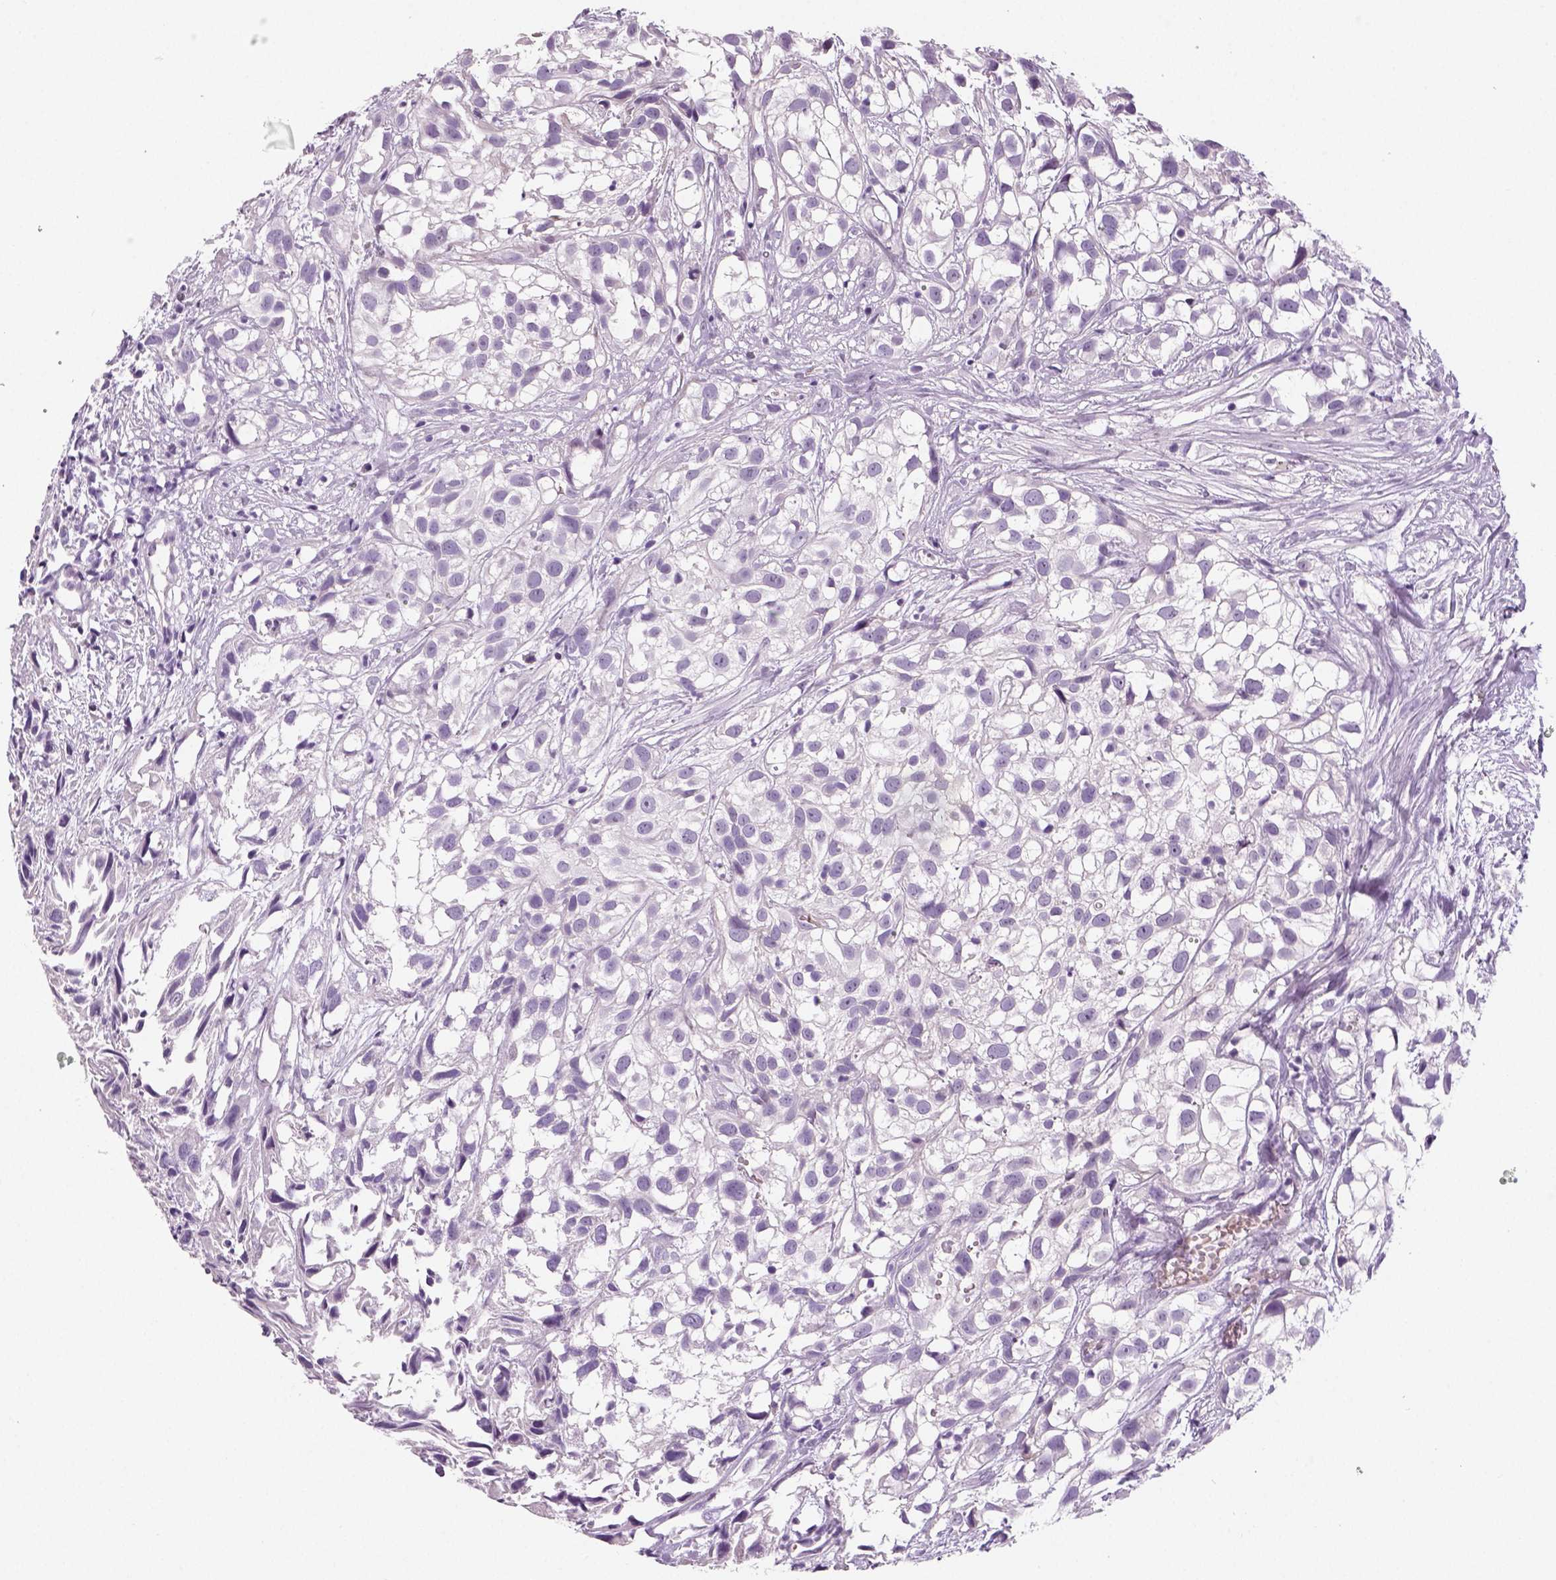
{"staining": {"intensity": "negative", "quantity": "none", "location": "none"}, "tissue": "urothelial cancer", "cell_type": "Tumor cells", "image_type": "cancer", "snomed": [{"axis": "morphology", "description": "Urothelial carcinoma, High grade"}, {"axis": "topography", "description": "Urinary bladder"}], "caption": "There is no significant expression in tumor cells of urothelial cancer. (DAB IHC, high magnification).", "gene": "TSPAN7", "patient": {"sex": "male", "age": 56}}